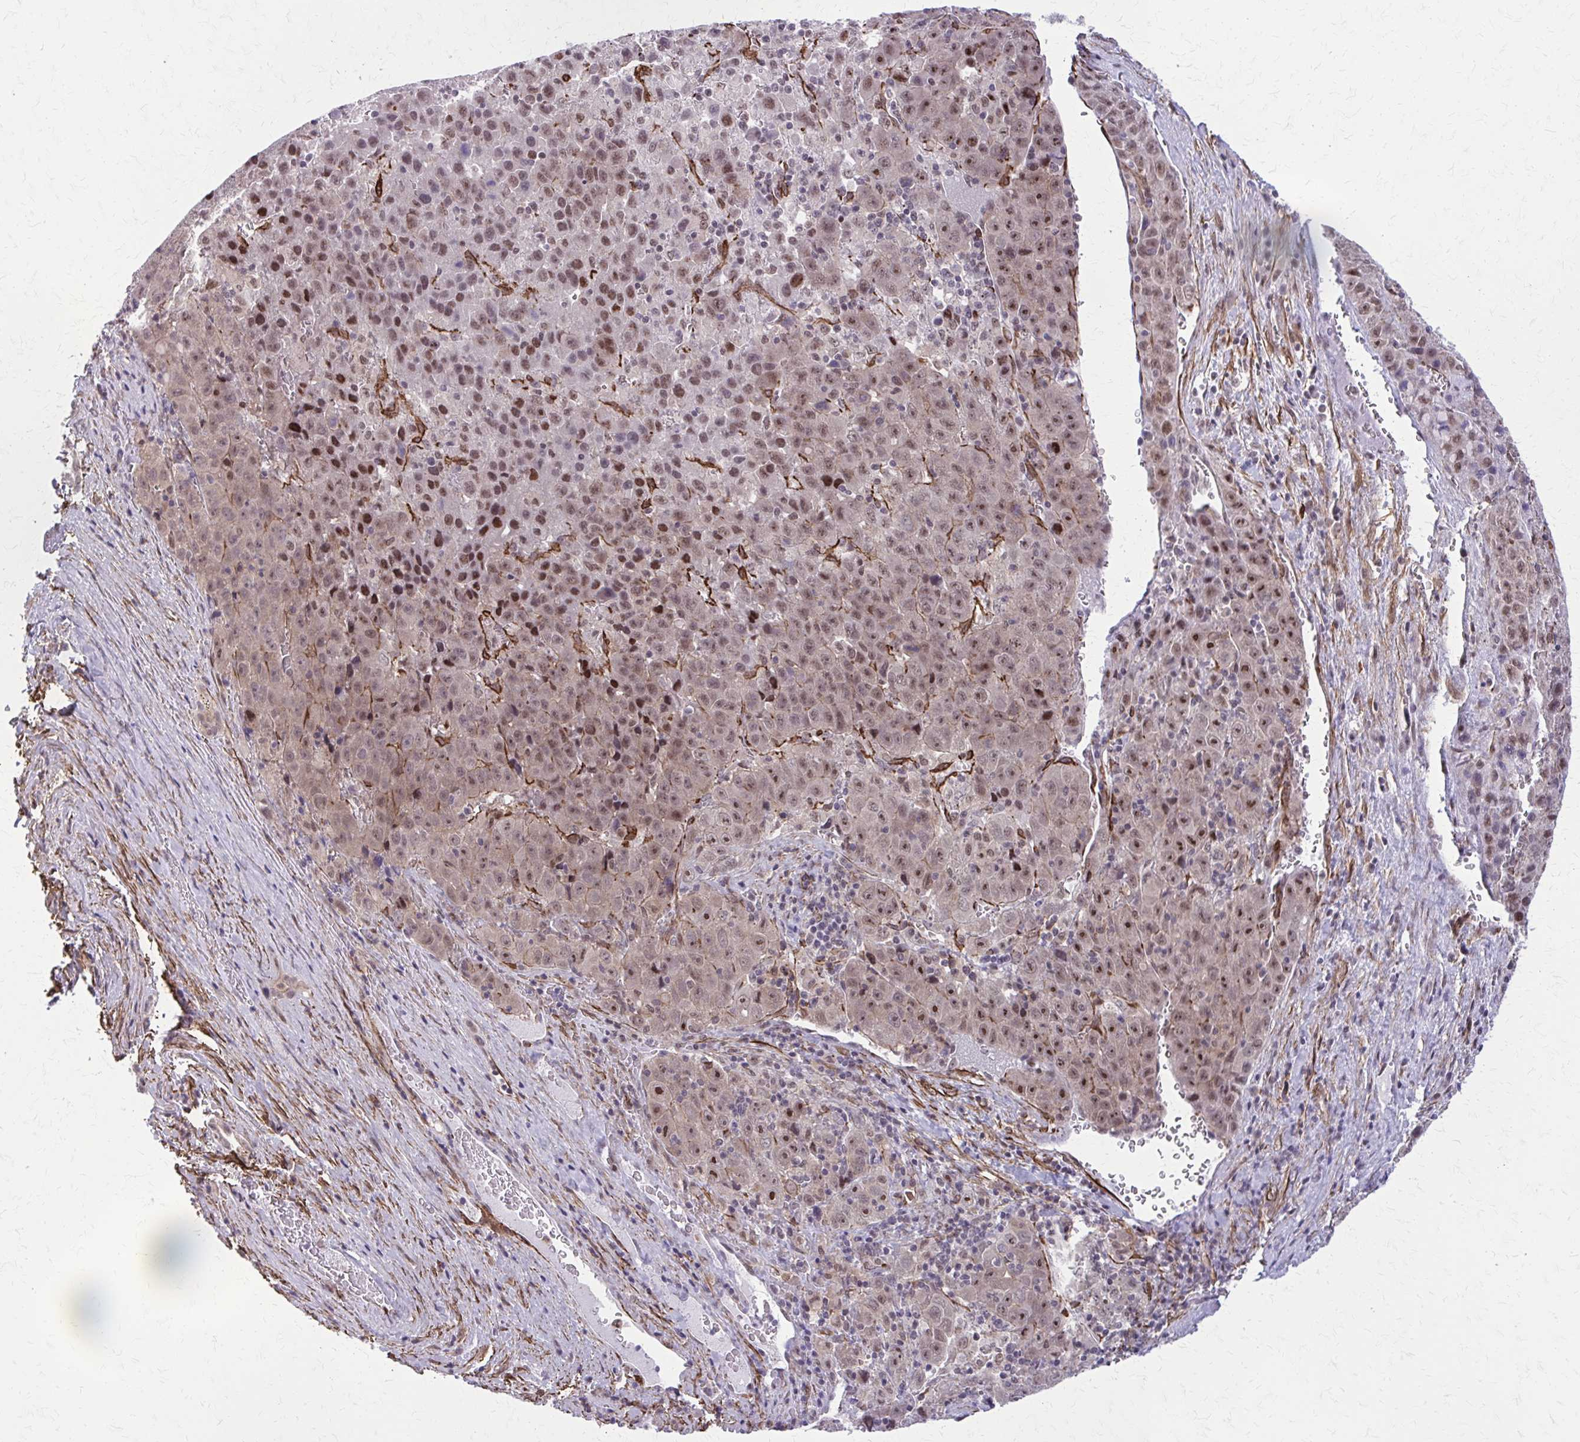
{"staining": {"intensity": "strong", "quantity": ">75%", "location": "nuclear"}, "tissue": "liver cancer", "cell_type": "Tumor cells", "image_type": "cancer", "snomed": [{"axis": "morphology", "description": "Carcinoma, Hepatocellular, NOS"}, {"axis": "topography", "description": "Liver"}], "caption": "Liver hepatocellular carcinoma stained for a protein displays strong nuclear positivity in tumor cells.", "gene": "NRBF2", "patient": {"sex": "female", "age": 53}}